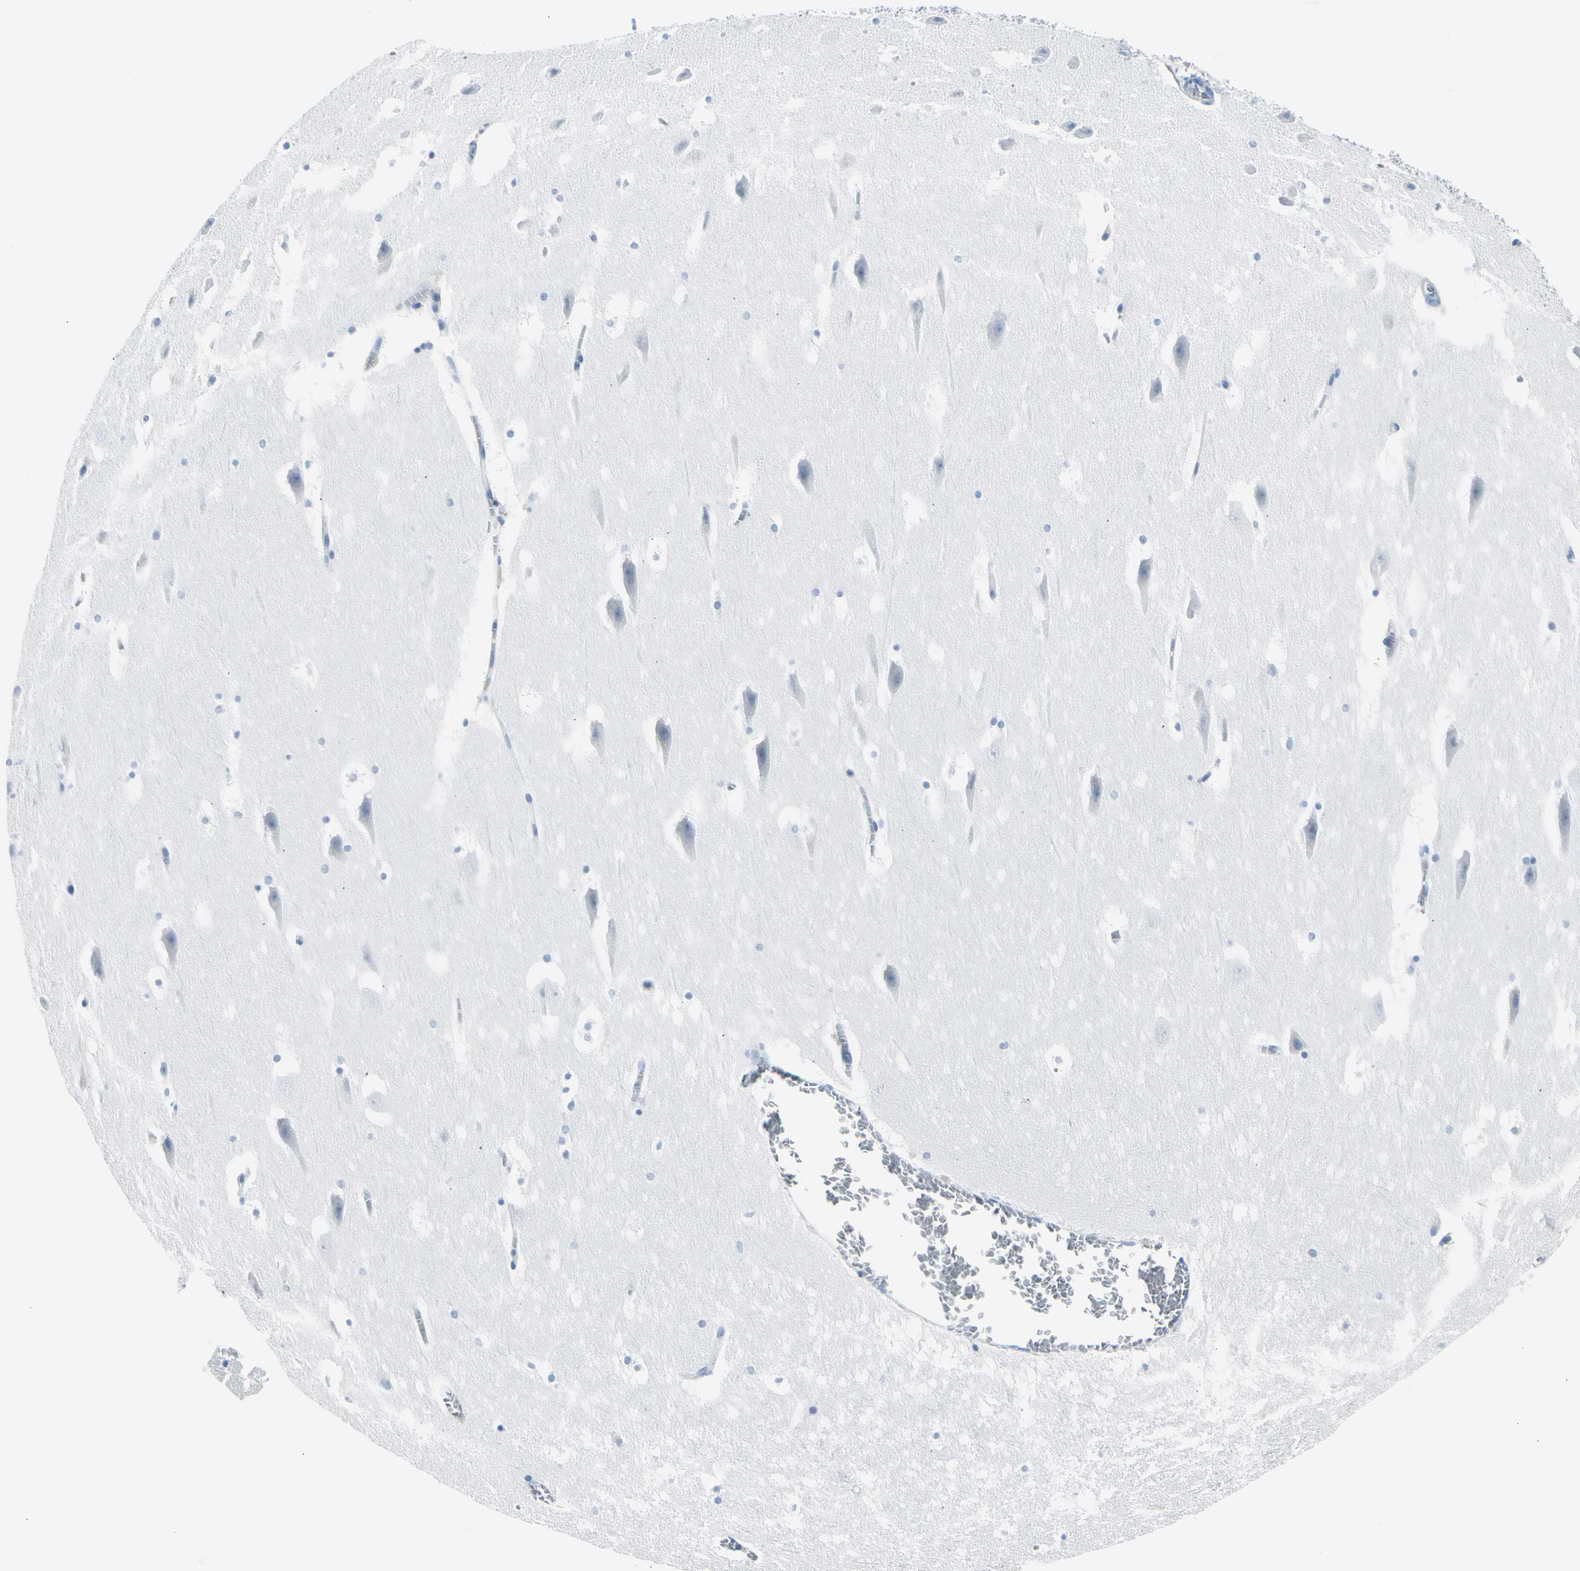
{"staining": {"intensity": "negative", "quantity": "none", "location": "none"}, "tissue": "hippocampus", "cell_type": "Glial cells", "image_type": "normal", "snomed": [{"axis": "morphology", "description": "Normal tissue, NOS"}, {"axis": "topography", "description": "Hippocampus"}], "caption": "Human hippocampus stained for a protein using immunohistochemistry shows no staining in glial cells.", "gene": "TPO", "patient": {"sex": "male", "age": 45}}